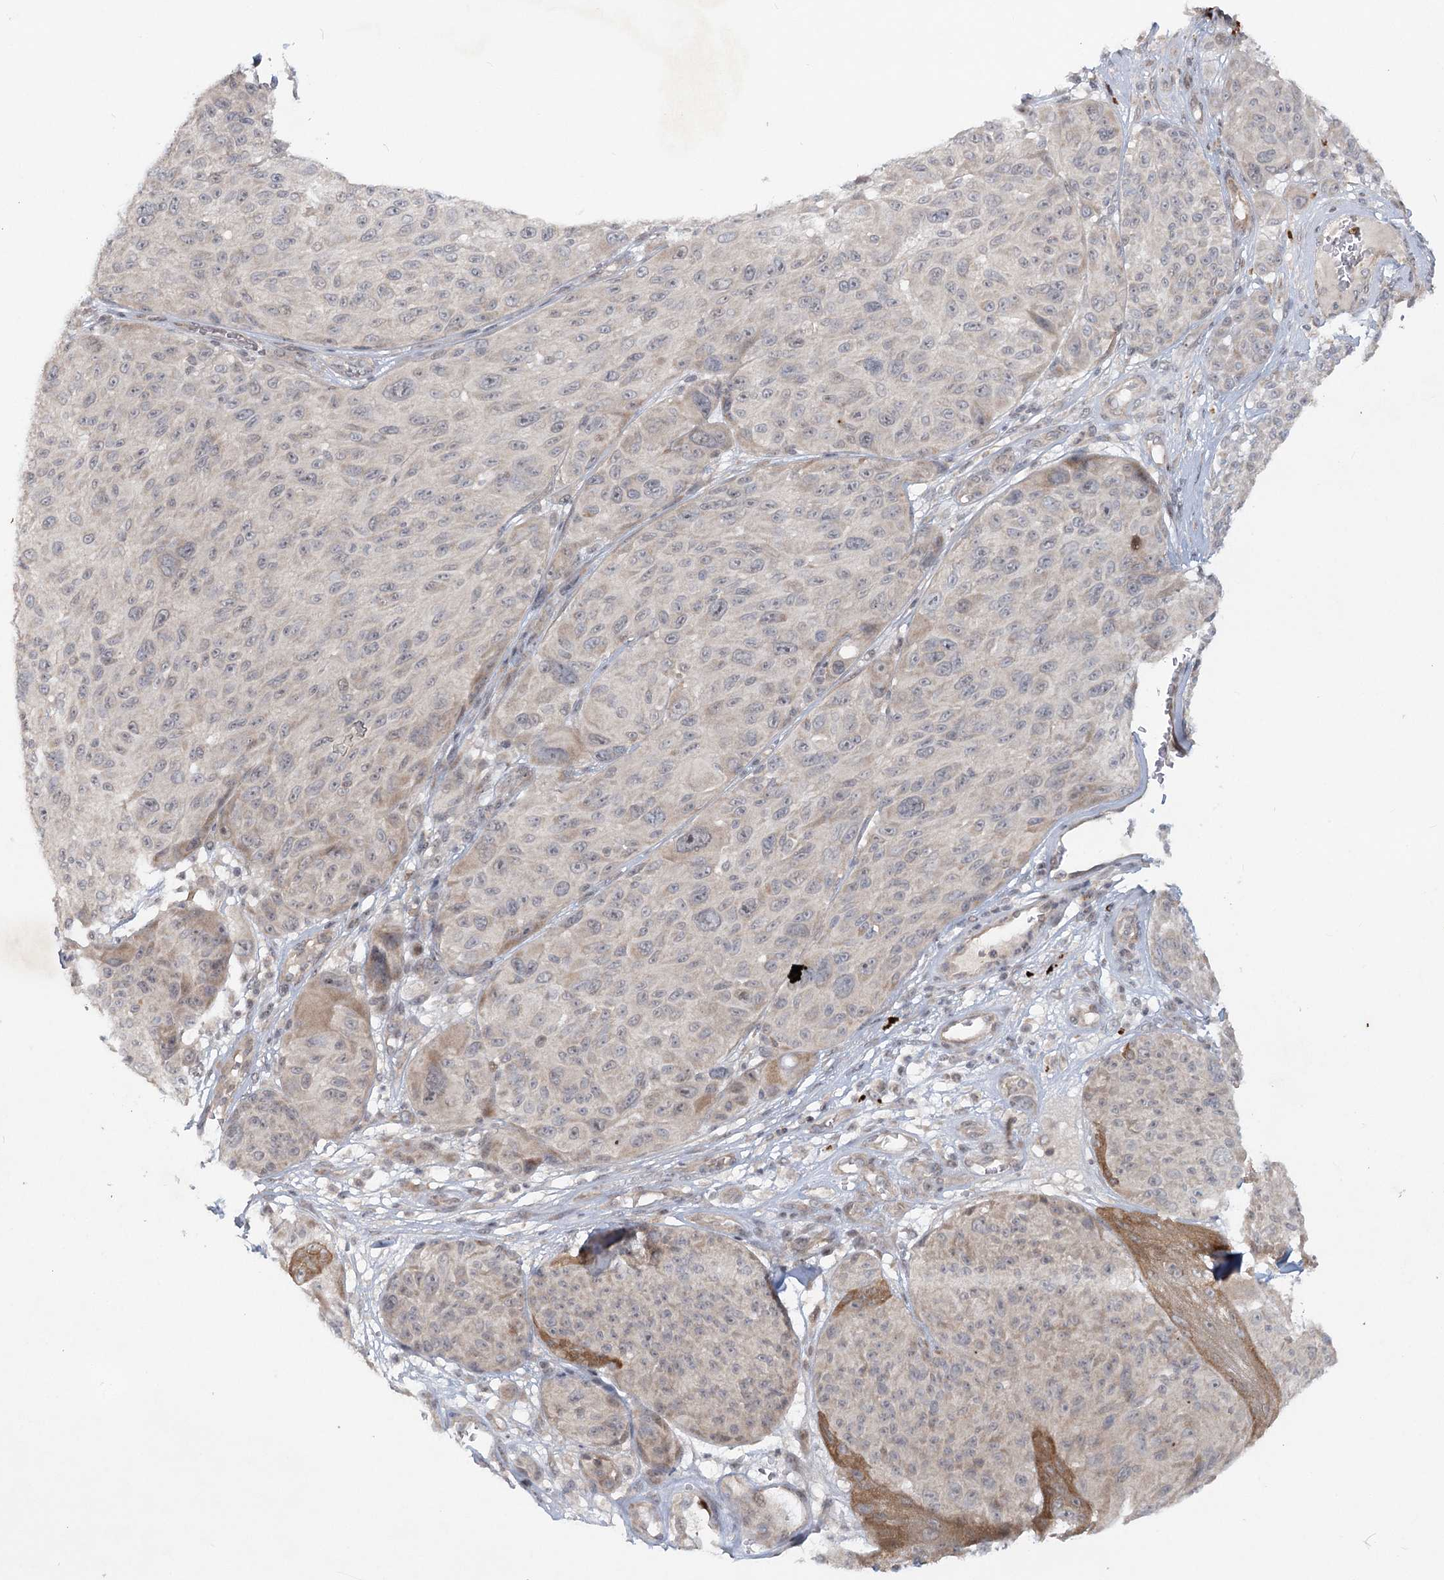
{"staining": {"intensity": "moderate", "quantity": "<25%", "location": "cytoplasmic/membranous"}, "tissue": "melanoma", "cell_type": "Tumor cells", "image_type": "cancer", "snomed": [{"axis": "morphology", "description": "Malignant melanoma, NOS"}, {"axis": "topography", "description": "Skin"}], "caption": "Malignant melanoma stained with IHC exhibits moderate cytoplasmic/membranous staining in about <25% of tumor cells.", "gene": "SH2D3A", "patient": {"sex": "male", "age": 83}}